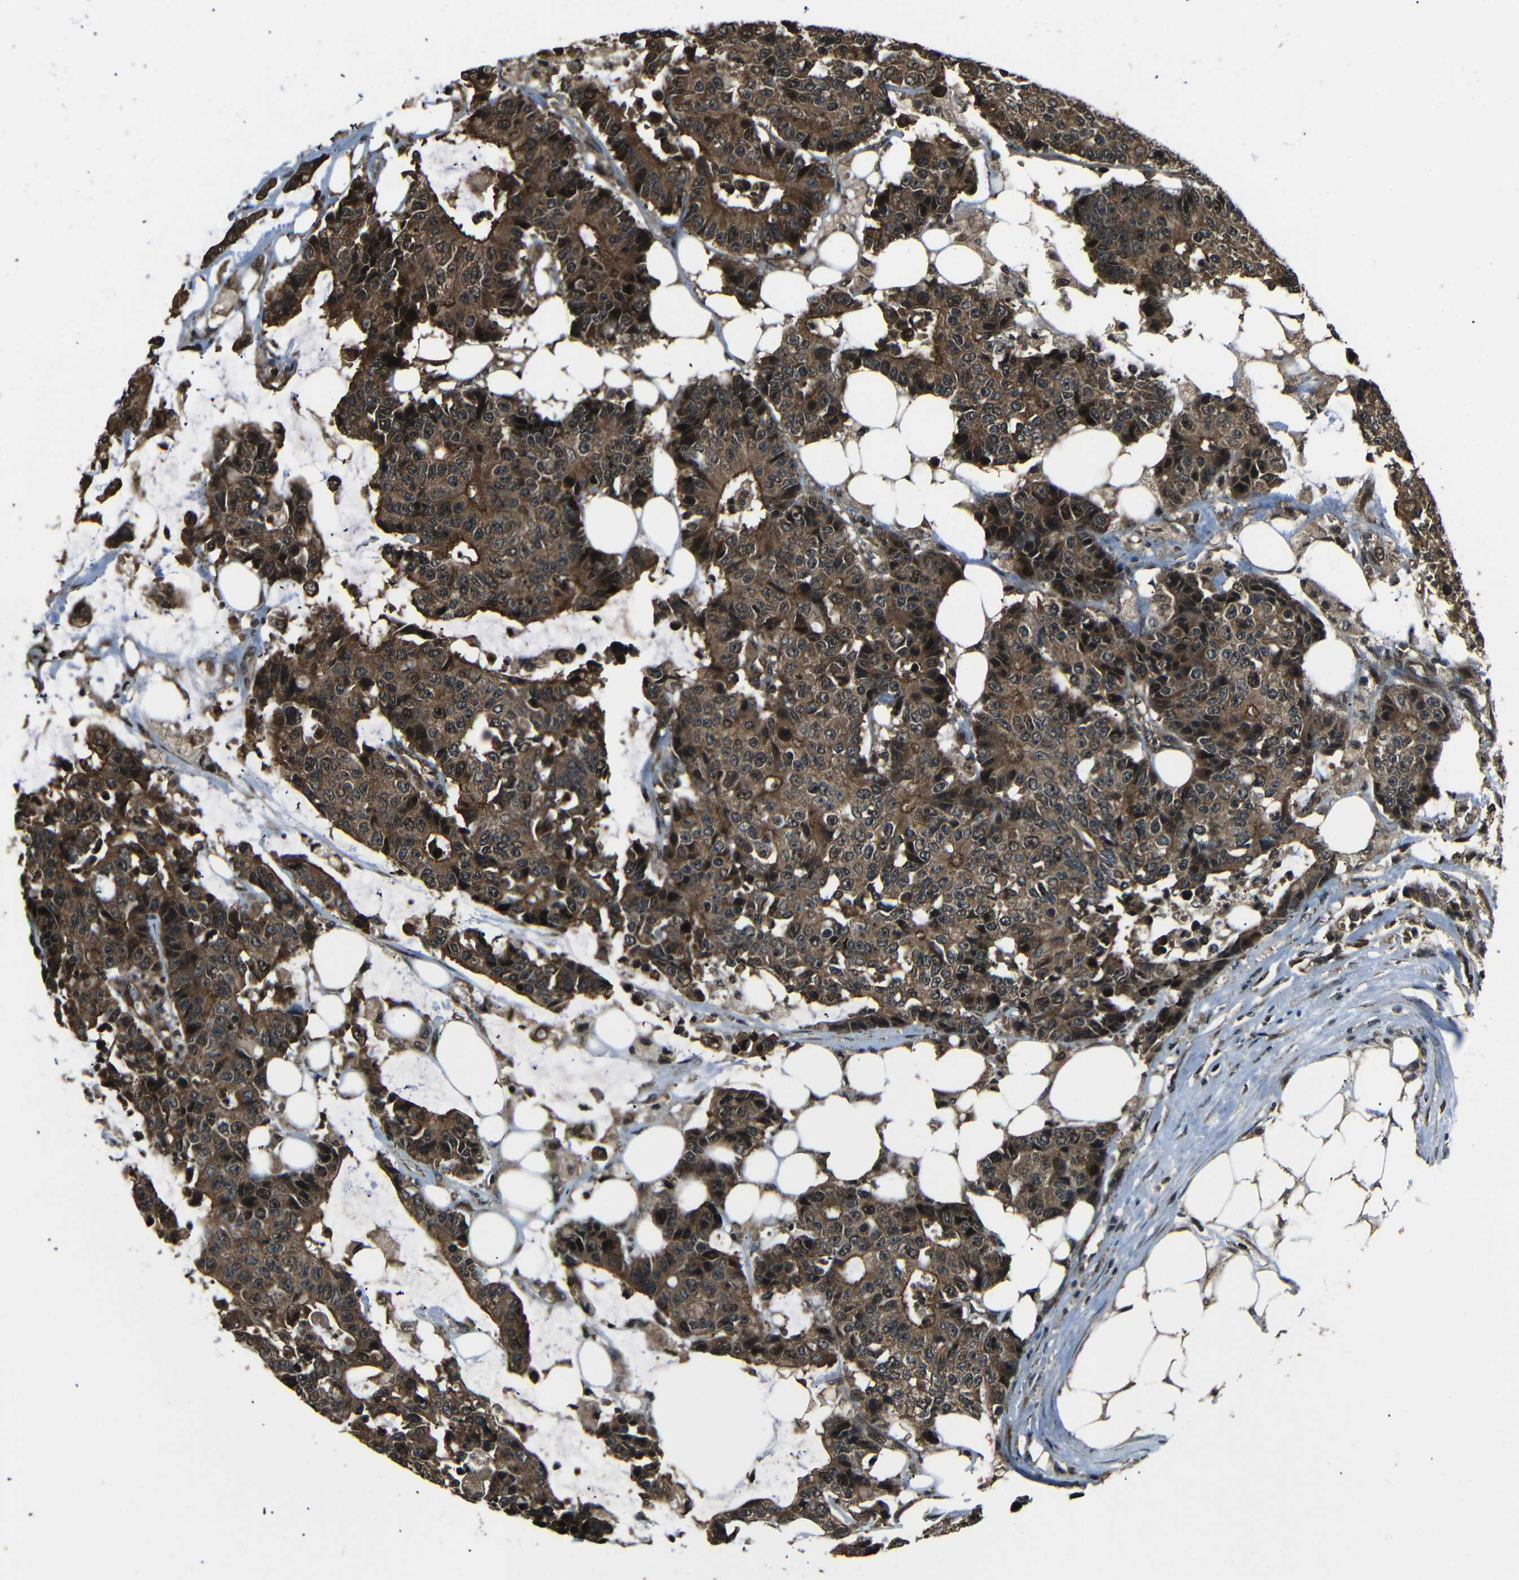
{"staining": {"intensity": "strong", "quantity": ">75%", "location": "cytoplasmic/membranous"}, "tissue": "colorectal cancer", "cell_type": "Tumor cells", "image_type": "cancer", "snomed": [{"axis": "morphology", "description": "Adenocarcinoma, NOS"}, {"axis": "topography", "description": "Colon"}], "caption": "Tumor cells exhibit strong cytoplasmic/membranous staining in approximately >75% of cells in colorectal cancer (adenocarcinoma). Using DAB (3,3'-diaminobenzidine) (brown) and hematoxylin (blue) stains, captured at high magnification using brightfield microscopy.", "gene": "PLK2", "patient": {"sex": "female", "age": 86}}